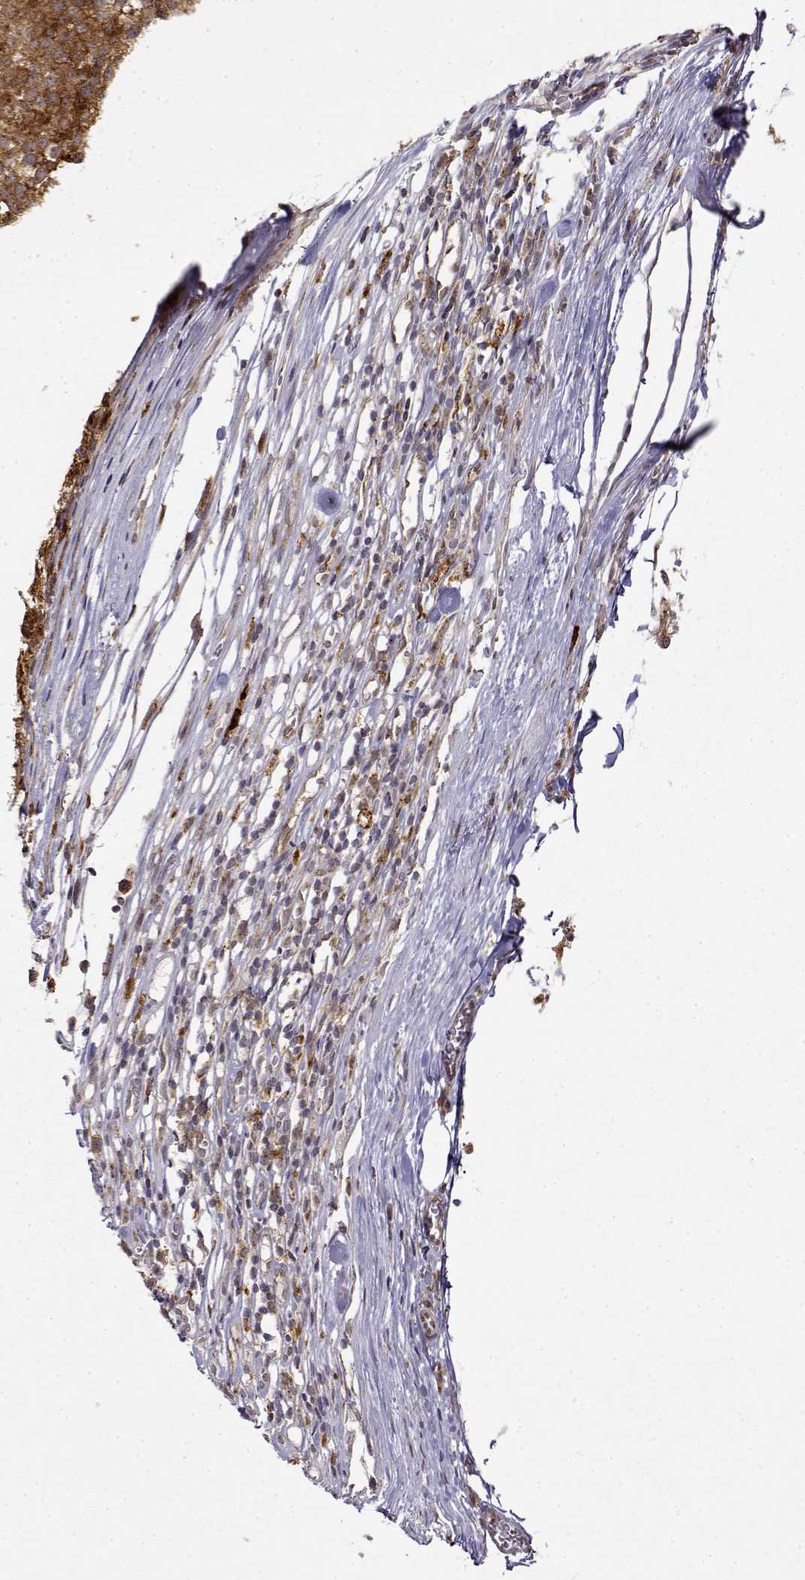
{"staining": {"intensity": "strong", "quantity": ">75%", "location": "cytoplasmic/membranous"}, "tissue": "melanoma", "cell_type": "Tumor cells", "image_type": "cancer", "snomed": [{"axis": "morphology", "description": "Malignant melanoma, Metastatic site"}, {"axis": "topography", "description": "Lymph node"}], "caption": "Immunohistochemical staining of human melanoma displays strong cytoplasmic/membranous protein staining in approximately >75% of tumor cells. (DAB IHC, brown staining for protein, blue staining for nuclei).", "gene": "RNF13", "patient": {"sex": "female", "age": 64}}